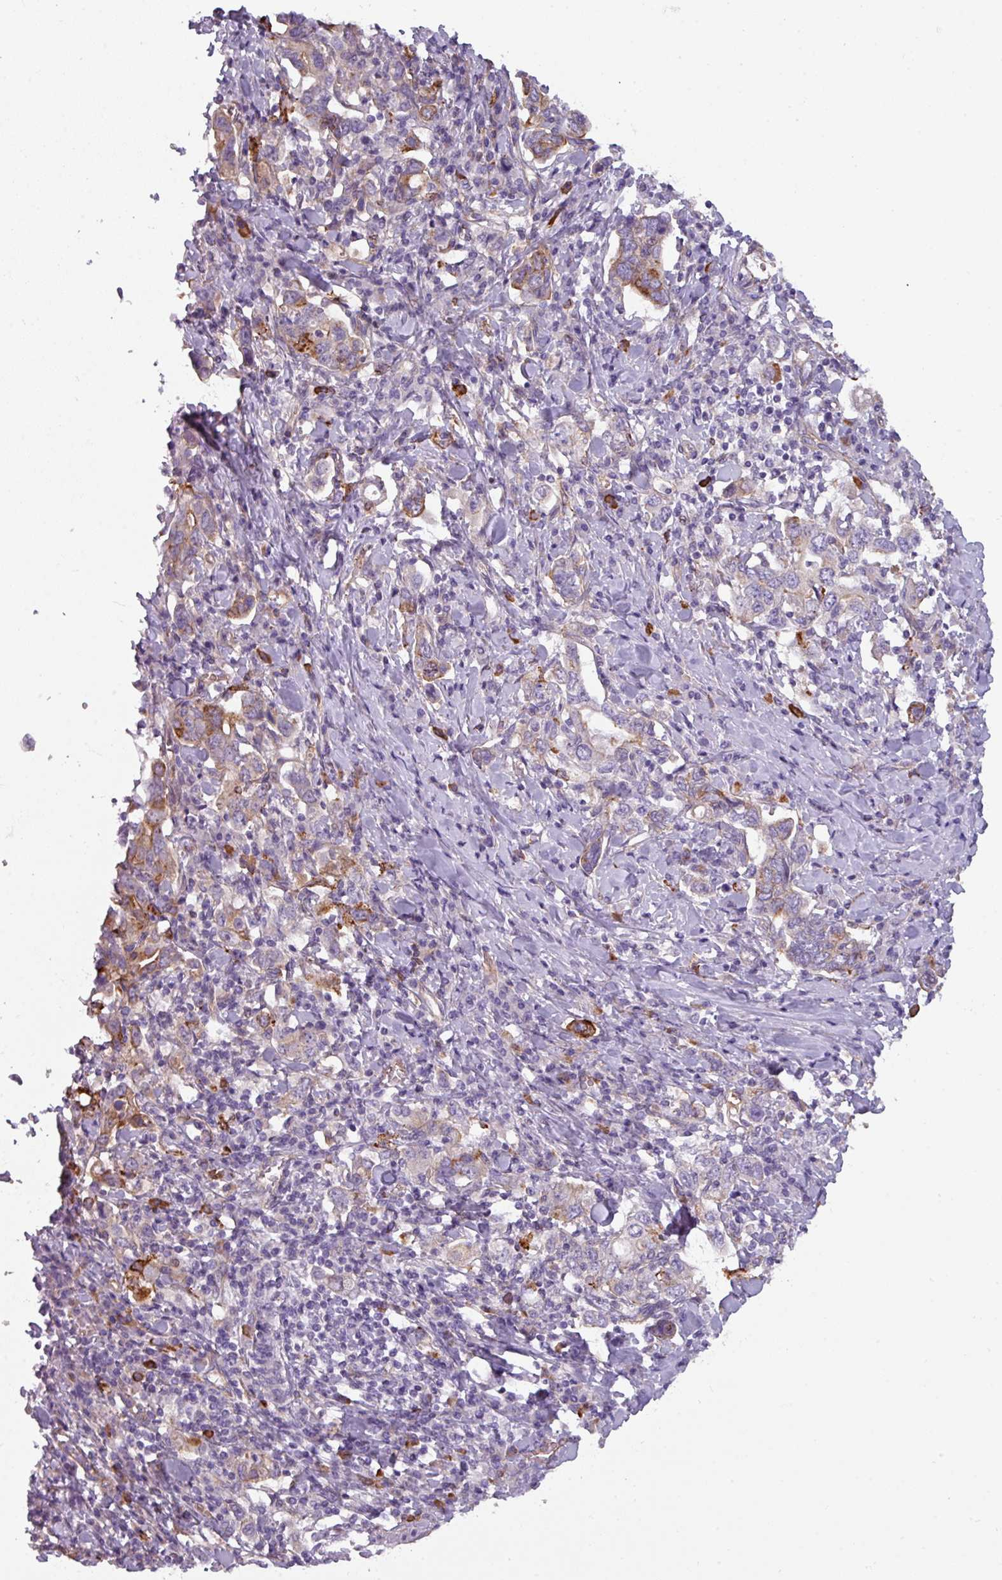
{"staining": {"intensity": "moderate", "quantity": "<25%", "location": "cytoplasmic/membranous"}, "tissue": "stomach cancer", "cell_type": "Tumor cells", "image_type": "cancer", "snomed": [{"axis": "morphology", "description": "Adenocarcinoma, NOS"}, {"axis": "topography", "description": "Stomach, upper"}, {"axis": "topography", "description": "Stomach"}], "caption": "An image of stomach adenocarcinoma stained for a protein exhibits moderate cytoplasmic/membranous brown staining in tumor cells.", "gene": "BUD23", "patient": {"sex": "male", "age": 62}}